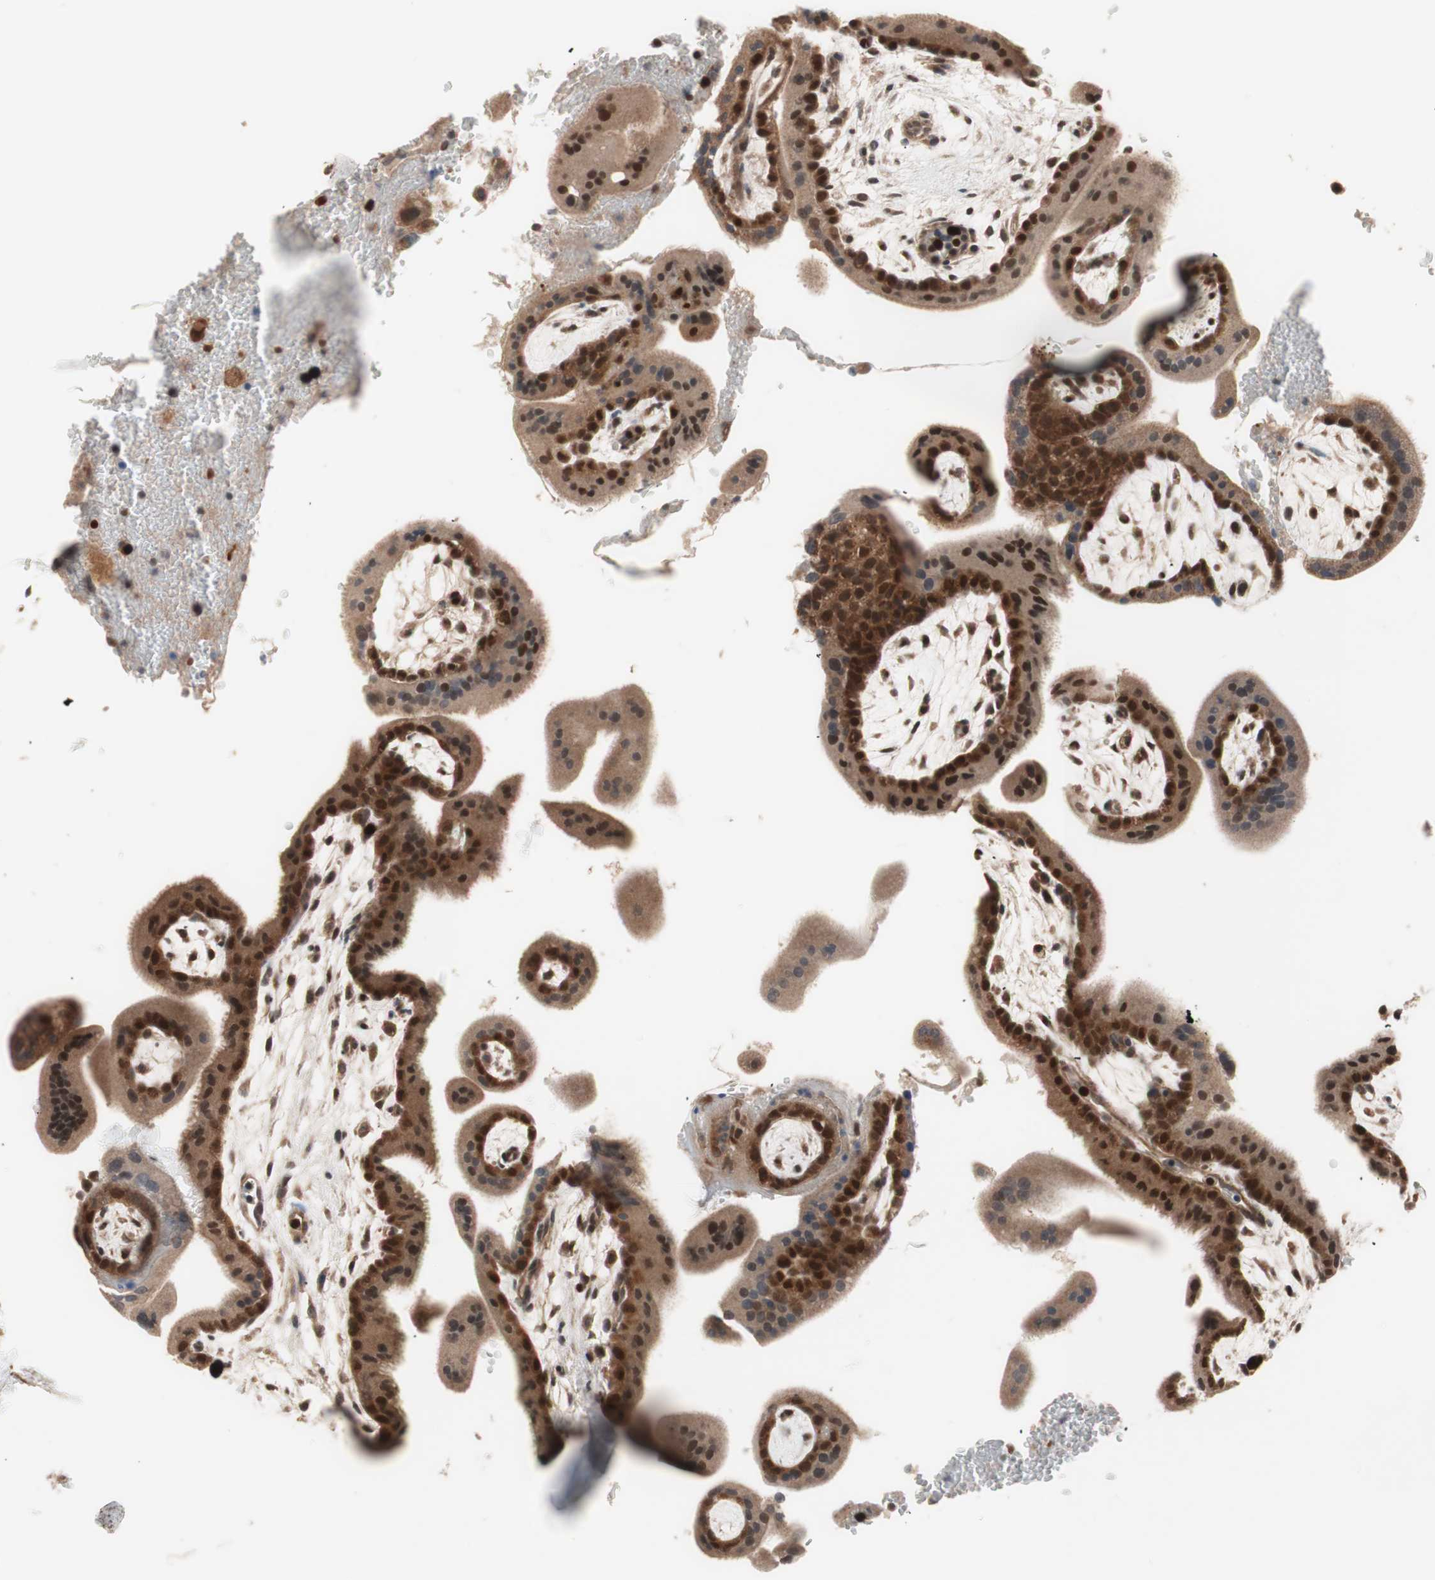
{"staining": {"intensity": "strong", "quantity": ">75%", "location": "cytoplasmic/membranous,nuclear"}, "tissue": "placenta", "cell_type": "Decidual cells", "image_type": "normal", "snomed": [{"axis": "morphology", "description": "Normal tissue, NOS"}, {"axis": "topography", "description": "Placenta"}], "caption": "IHC staining of unremarkable placenta, which displays high levels of strong cytoplasmic/membranous,nuclear staining in approximately >75% of decidual cells indicating strong cytoplasmic/membranous,nuclear protein expression. The staining was performed using DAB (3,3'-diaminobenzidine) (brown) for protein detection and nuclei were counterstained in hematoxylin (blue).", "gene": "HMBS", "patient": {"sex": "female", "age": 35}}